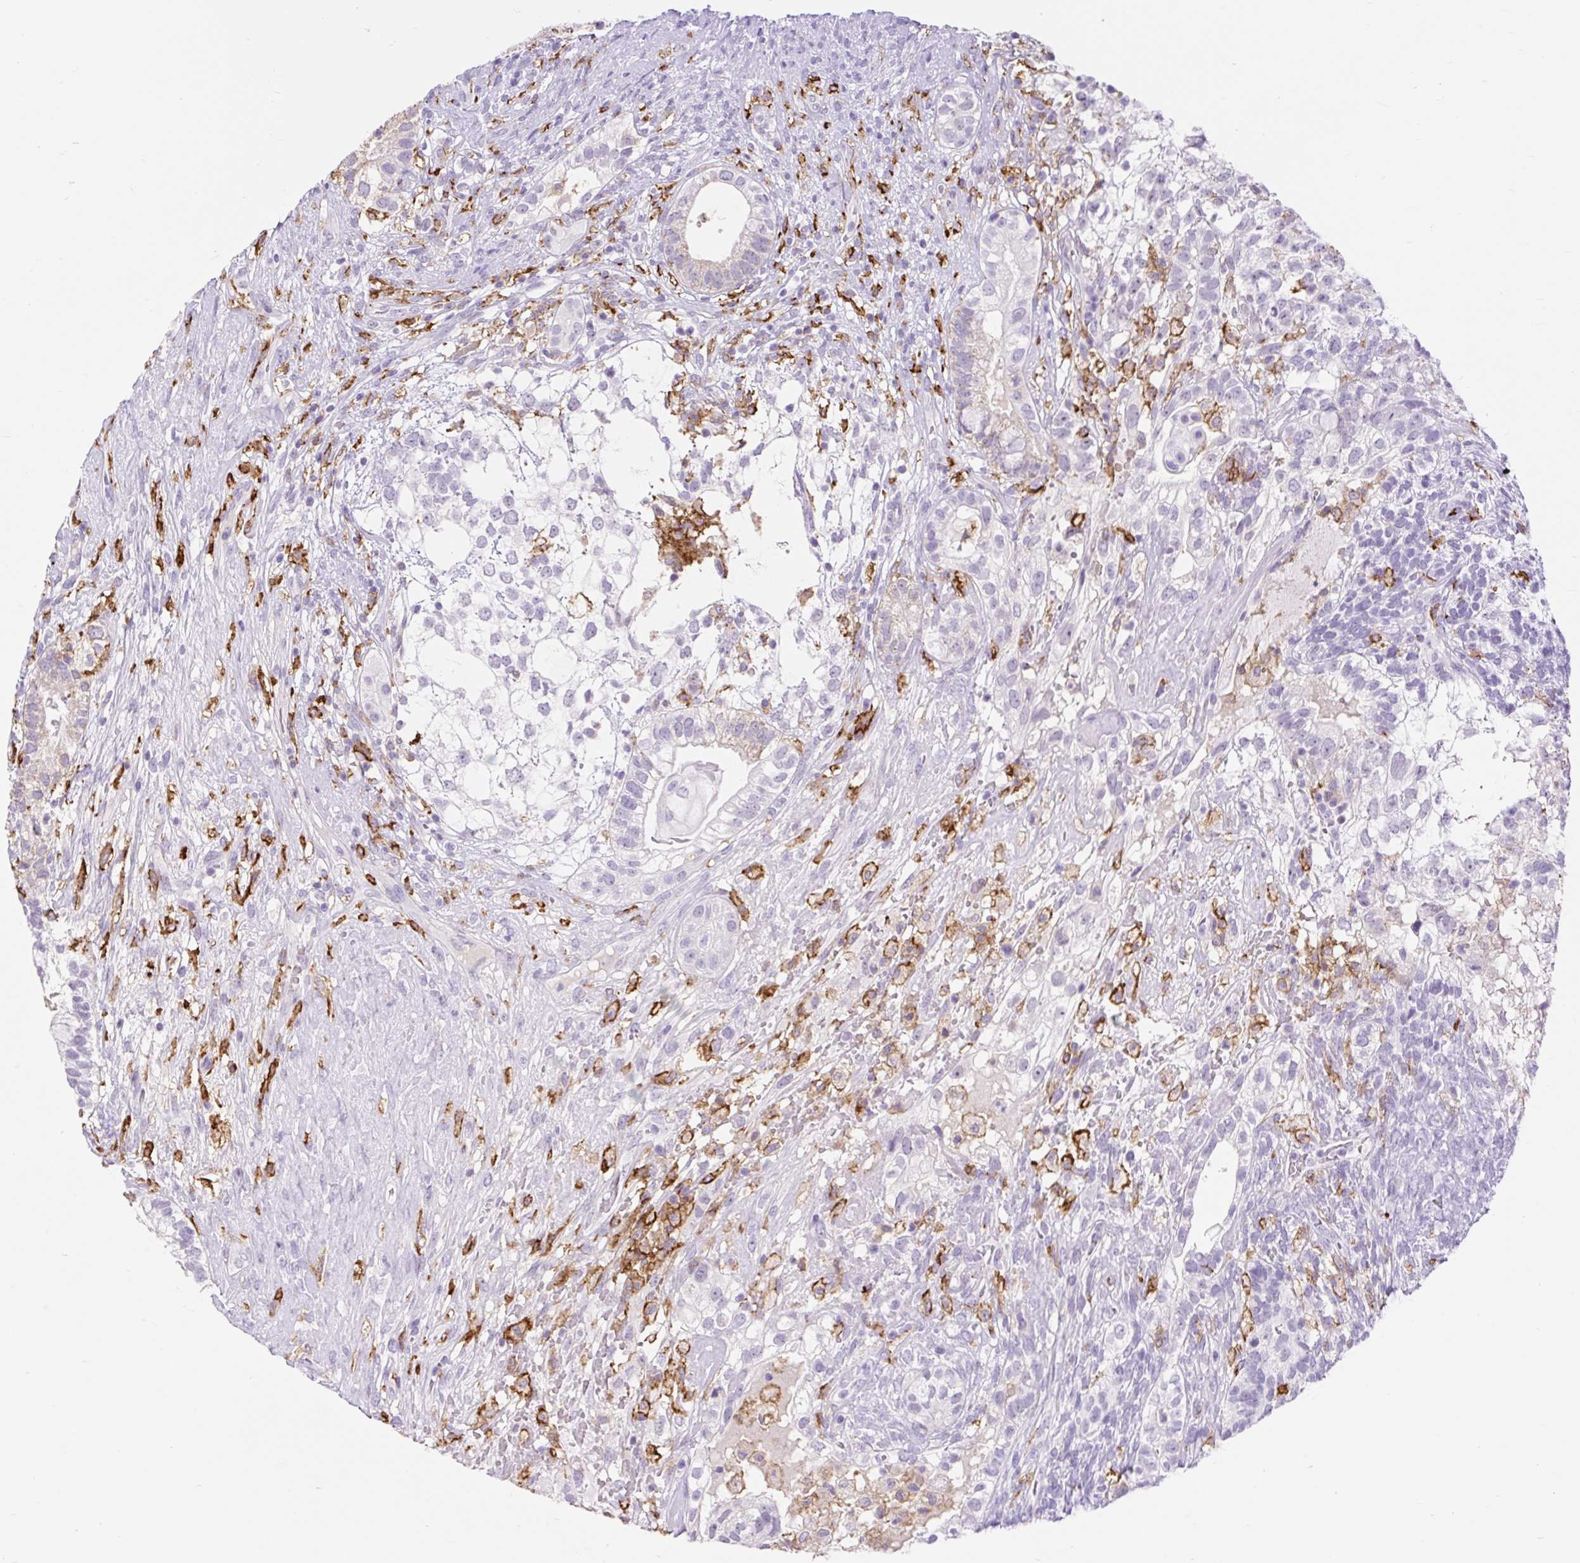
{"staining": {"intensity": "negative", "quantity": "none", "location": "none"}, "tissue": "testis cancer", "cell_type": "Tumor cells", "image_type": "cancer", "snomed": [{"axis": "morphology", "description": "Seminoma, NOS"}, {"axis": "morphology", "description": "Carcinoma, Embryonal, NOS"}, {"axis": "topography", "description": "Testis"}], "caption": "The image displays no staining of tumor cells in embryonal carcinoma (testis).", "gene": "SIGLEC1", "patient": {"sex": "male", "age": 41}}